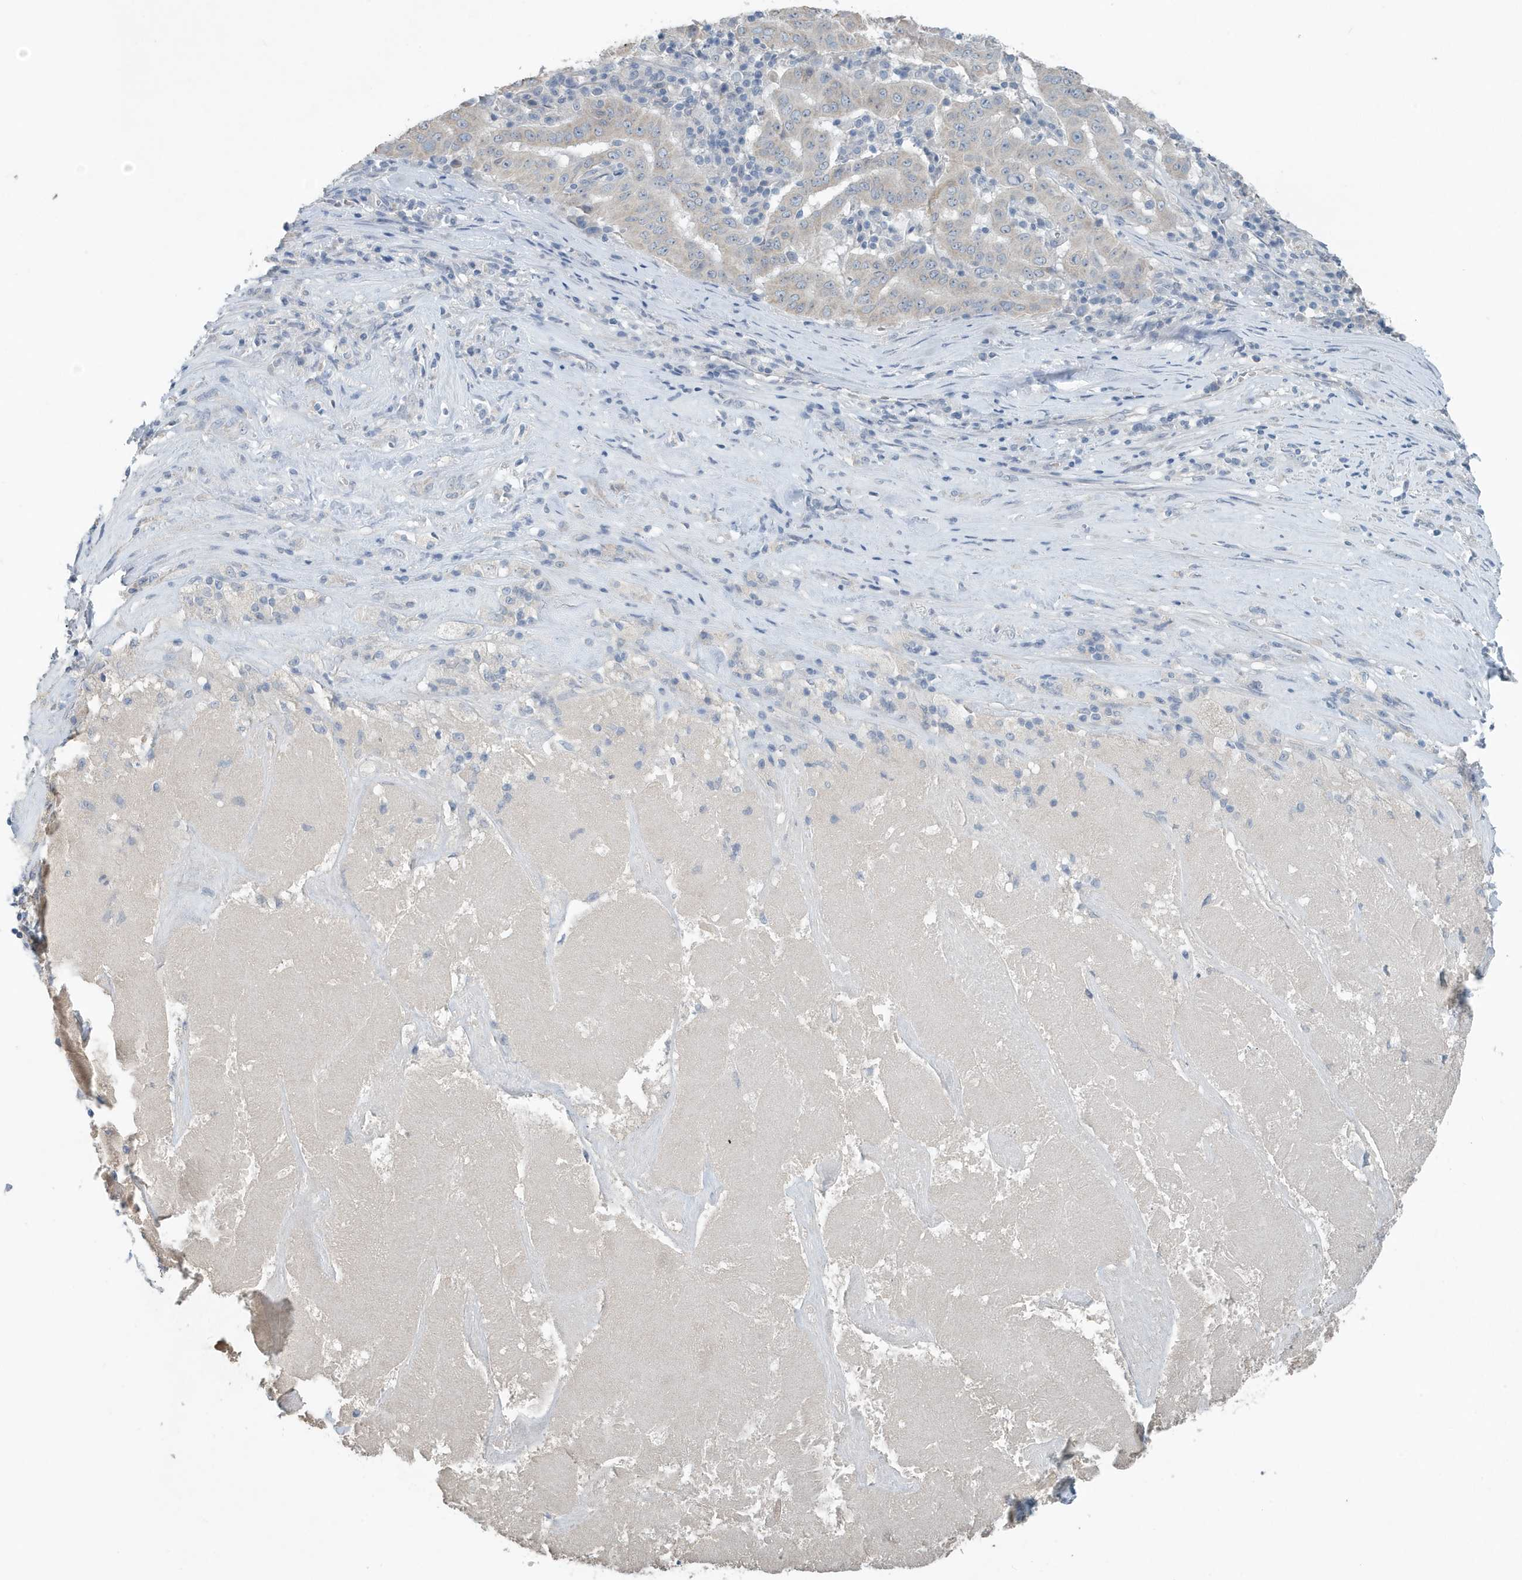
{"staining": {"intensity": "negative", "quantity": "none", "location": "none"}, "tissue": "pancreatic cancer", "cell_type": "Tumor cells", "image_type": "cancer", "snomed": [{"axis": "morphology", "description": "Adenocarcinoma, NOS"}, {"axis": "topography", "description": "Pancreas"}], "caption": "Pancreatic adenocarcinoma was stained to show a protein in brown. There is no significant positivity in tumor cells.", "gene": "UGT2B4", "patient": {"sex": "male", "age": 63}}